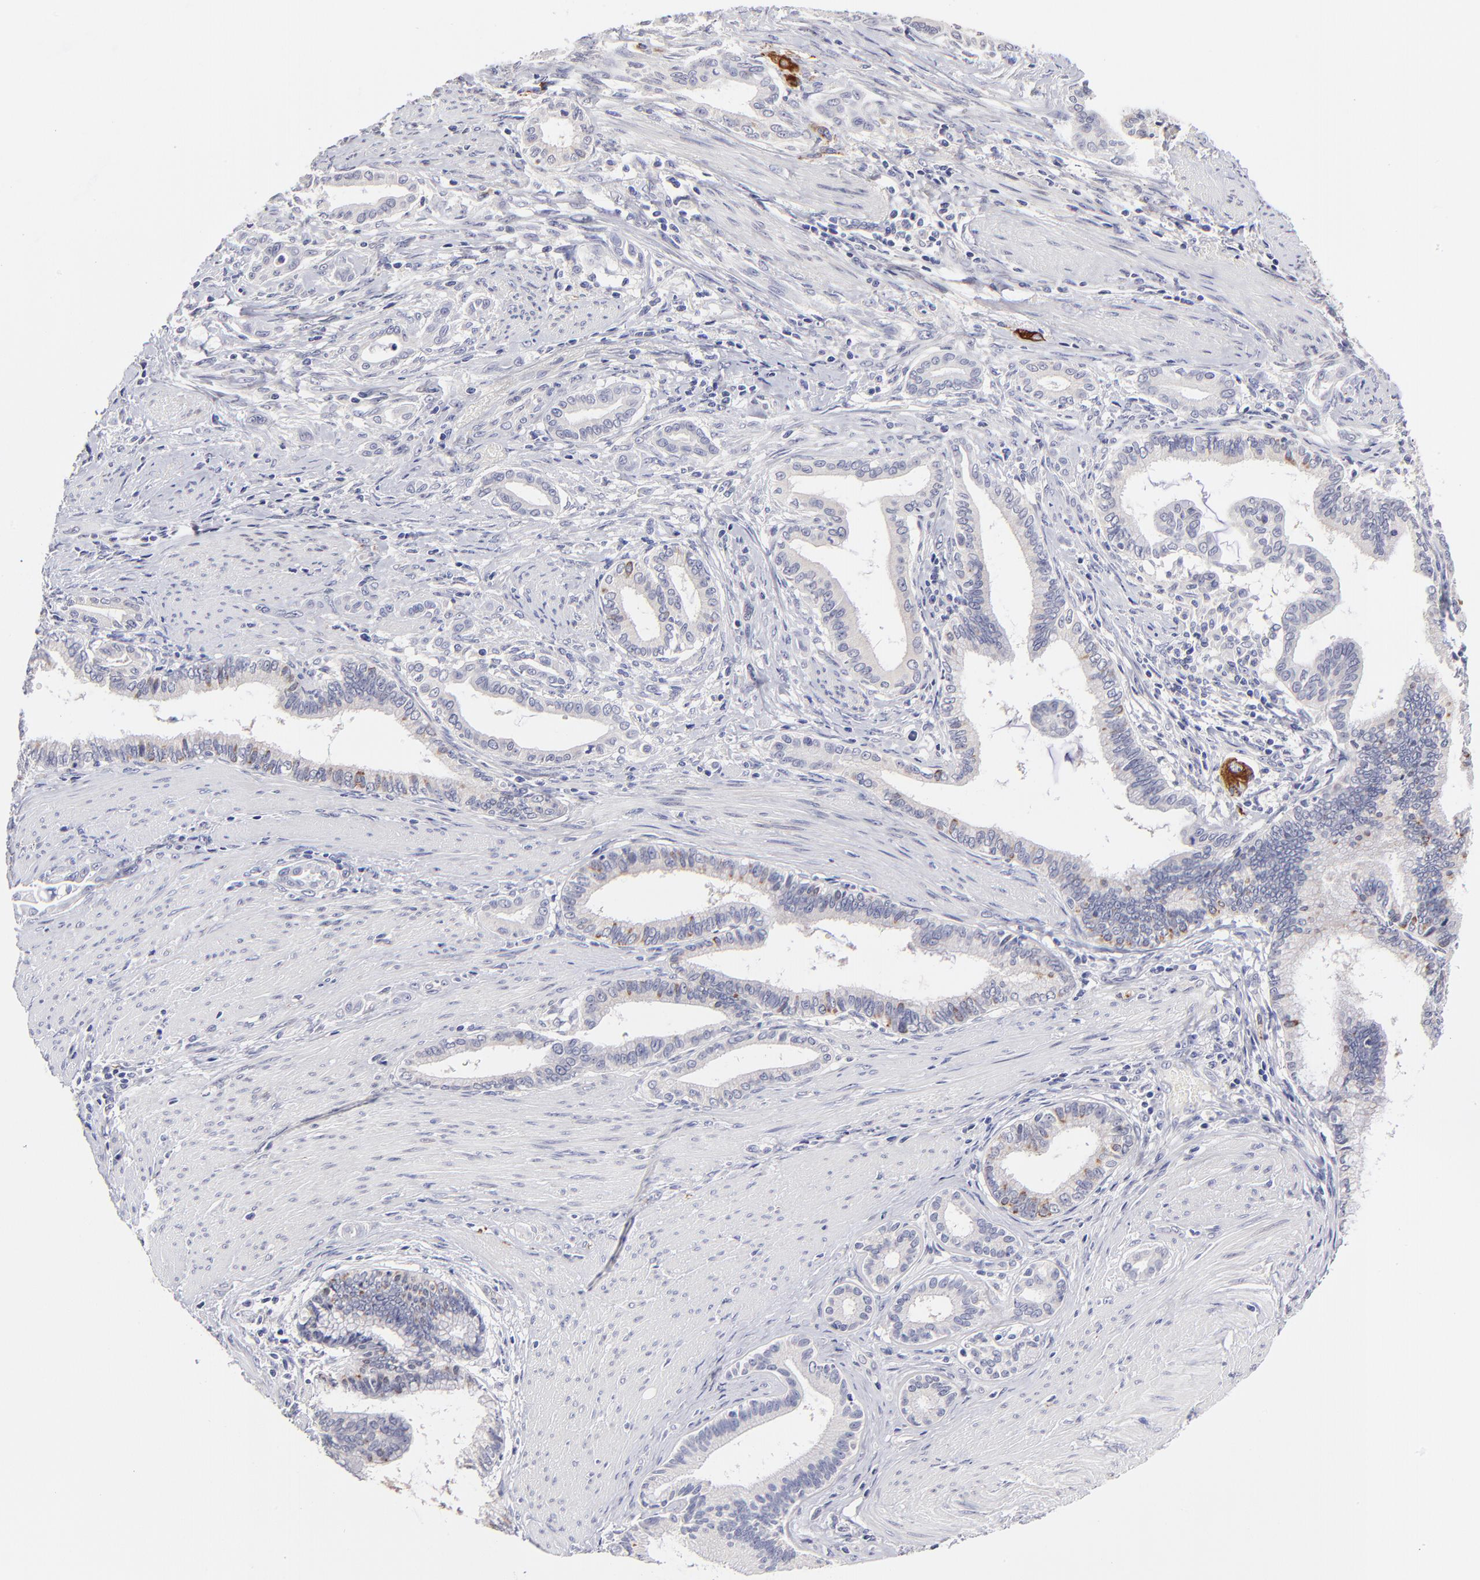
{"staining": {"intensity": "weak", "quantity": "<25%", "location": "cytoplasmic/membranous"}, "tissue": "pancreatic cancer", "cell_type": "Tumor cells", "image_type": "cancer", "snomed": [{"axis": "morphology", "description": "Adenocarcinoma, NOS"}, {"axis": "topography", "description": "Pancreas"}], "caption": "Tumor cells show no significant expression in adenocarcinoma (pancreatic). (Brightfield microscopy of DAB immunohistochemistry at high magnification).", "gene": "BTG2", "patient": {"sex": "female", "age": 64}}